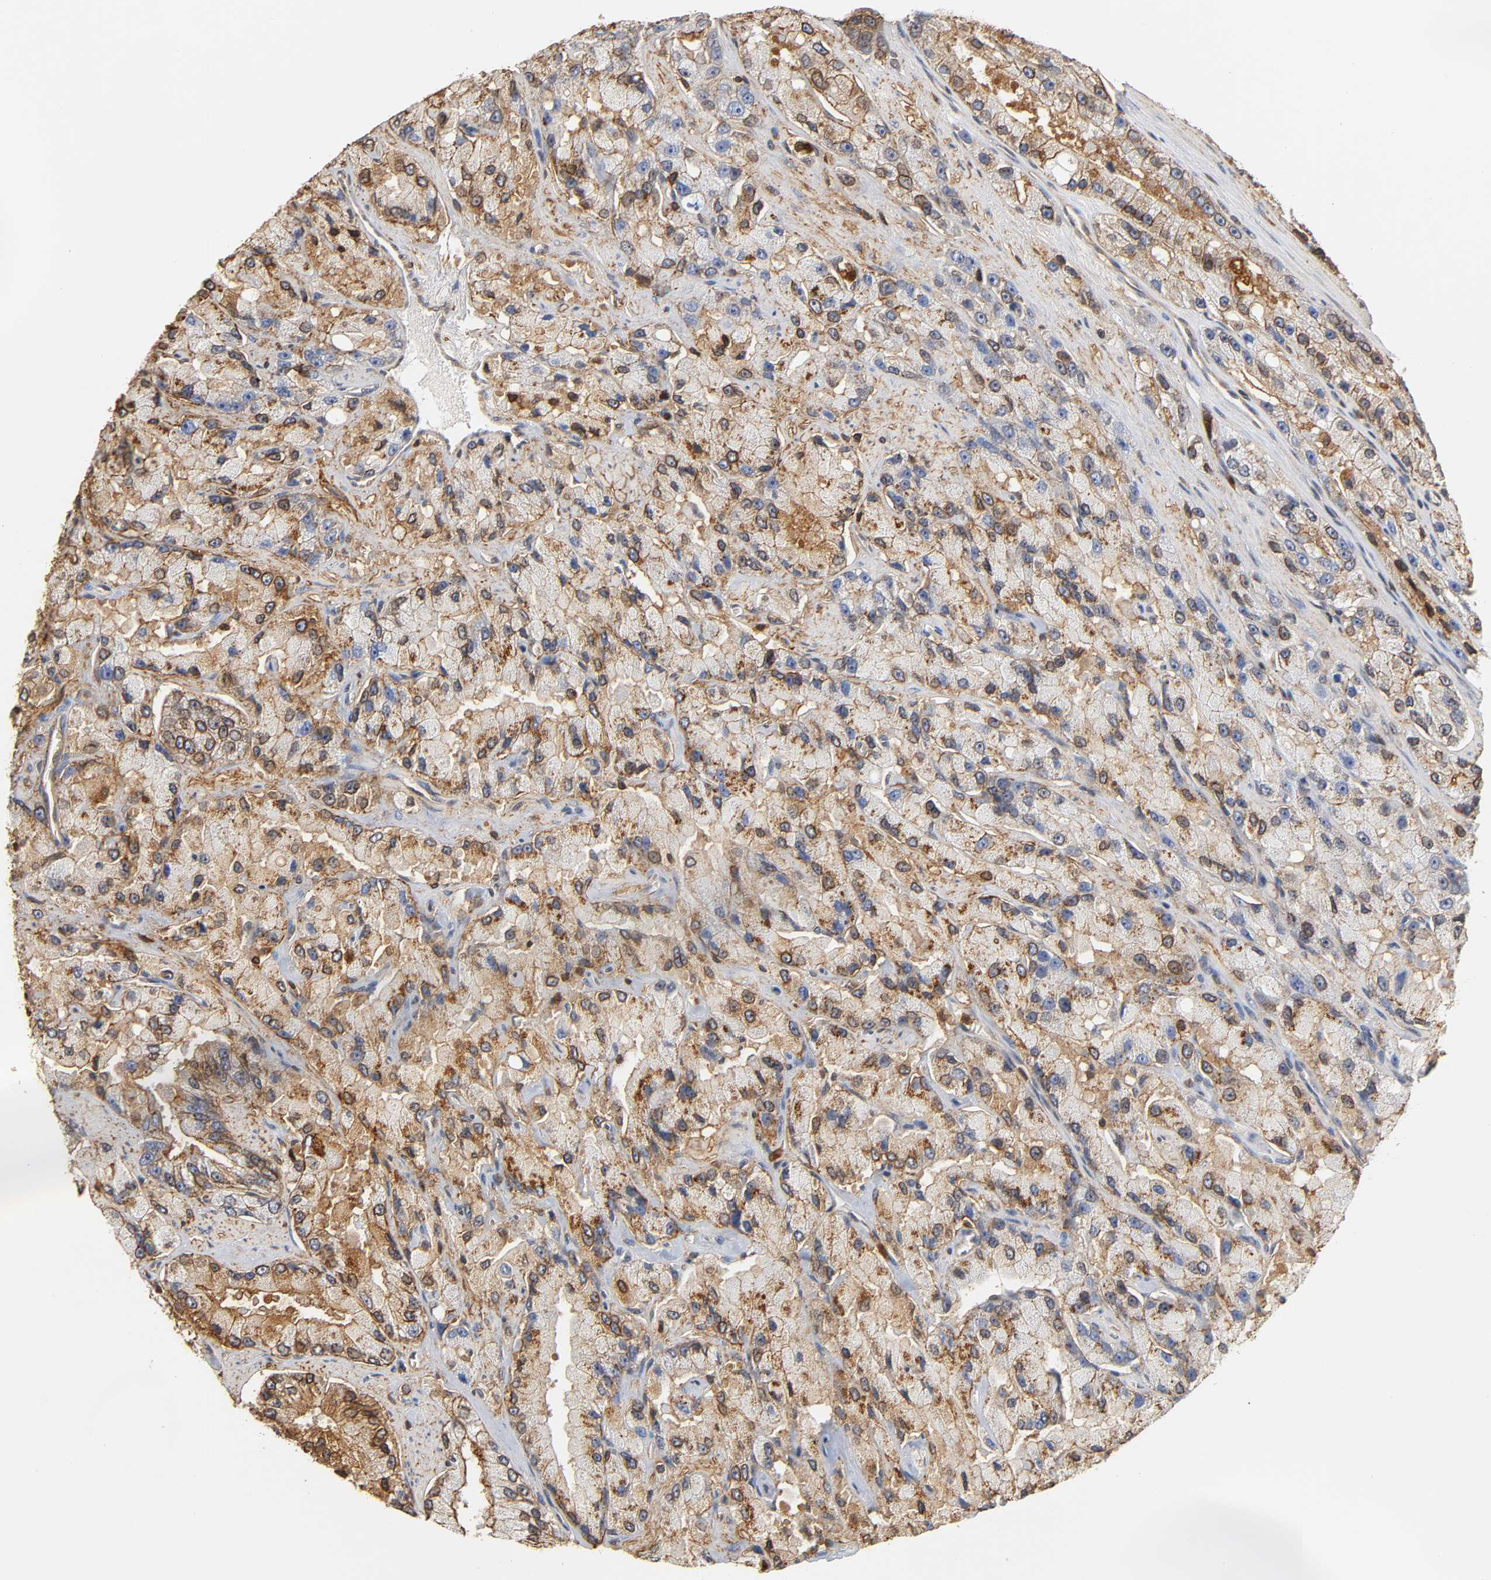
{"staining": {"intensity": "weak", "quantity": "25%-75%", "location": "cytoplasmic/membranous,nuclear"}, "tissue": "prostate cancer", "cell_type": "Tumor cells", "image_type": "cancer", "snomed": [{"axis": "morphology", "description": "Adenocarcinoma, High grade"}, {"axis": "topography", "description": "Prostate"}], "caption": "Immunohistochemical staining of prostate cancer (adenocarcinoma (high-grade)) exhibits weak cytoplasmic/membranous and nuclear protein expression in about 25%-75% of tumor cells. The staining was performed using DAB to visualize the protein expression in brown, while the nuclei were stained in blue with hematoxylin (Magnification: 20x).", "gene": "ANXA11", "patient": {"sex": "male", "age": 58}}